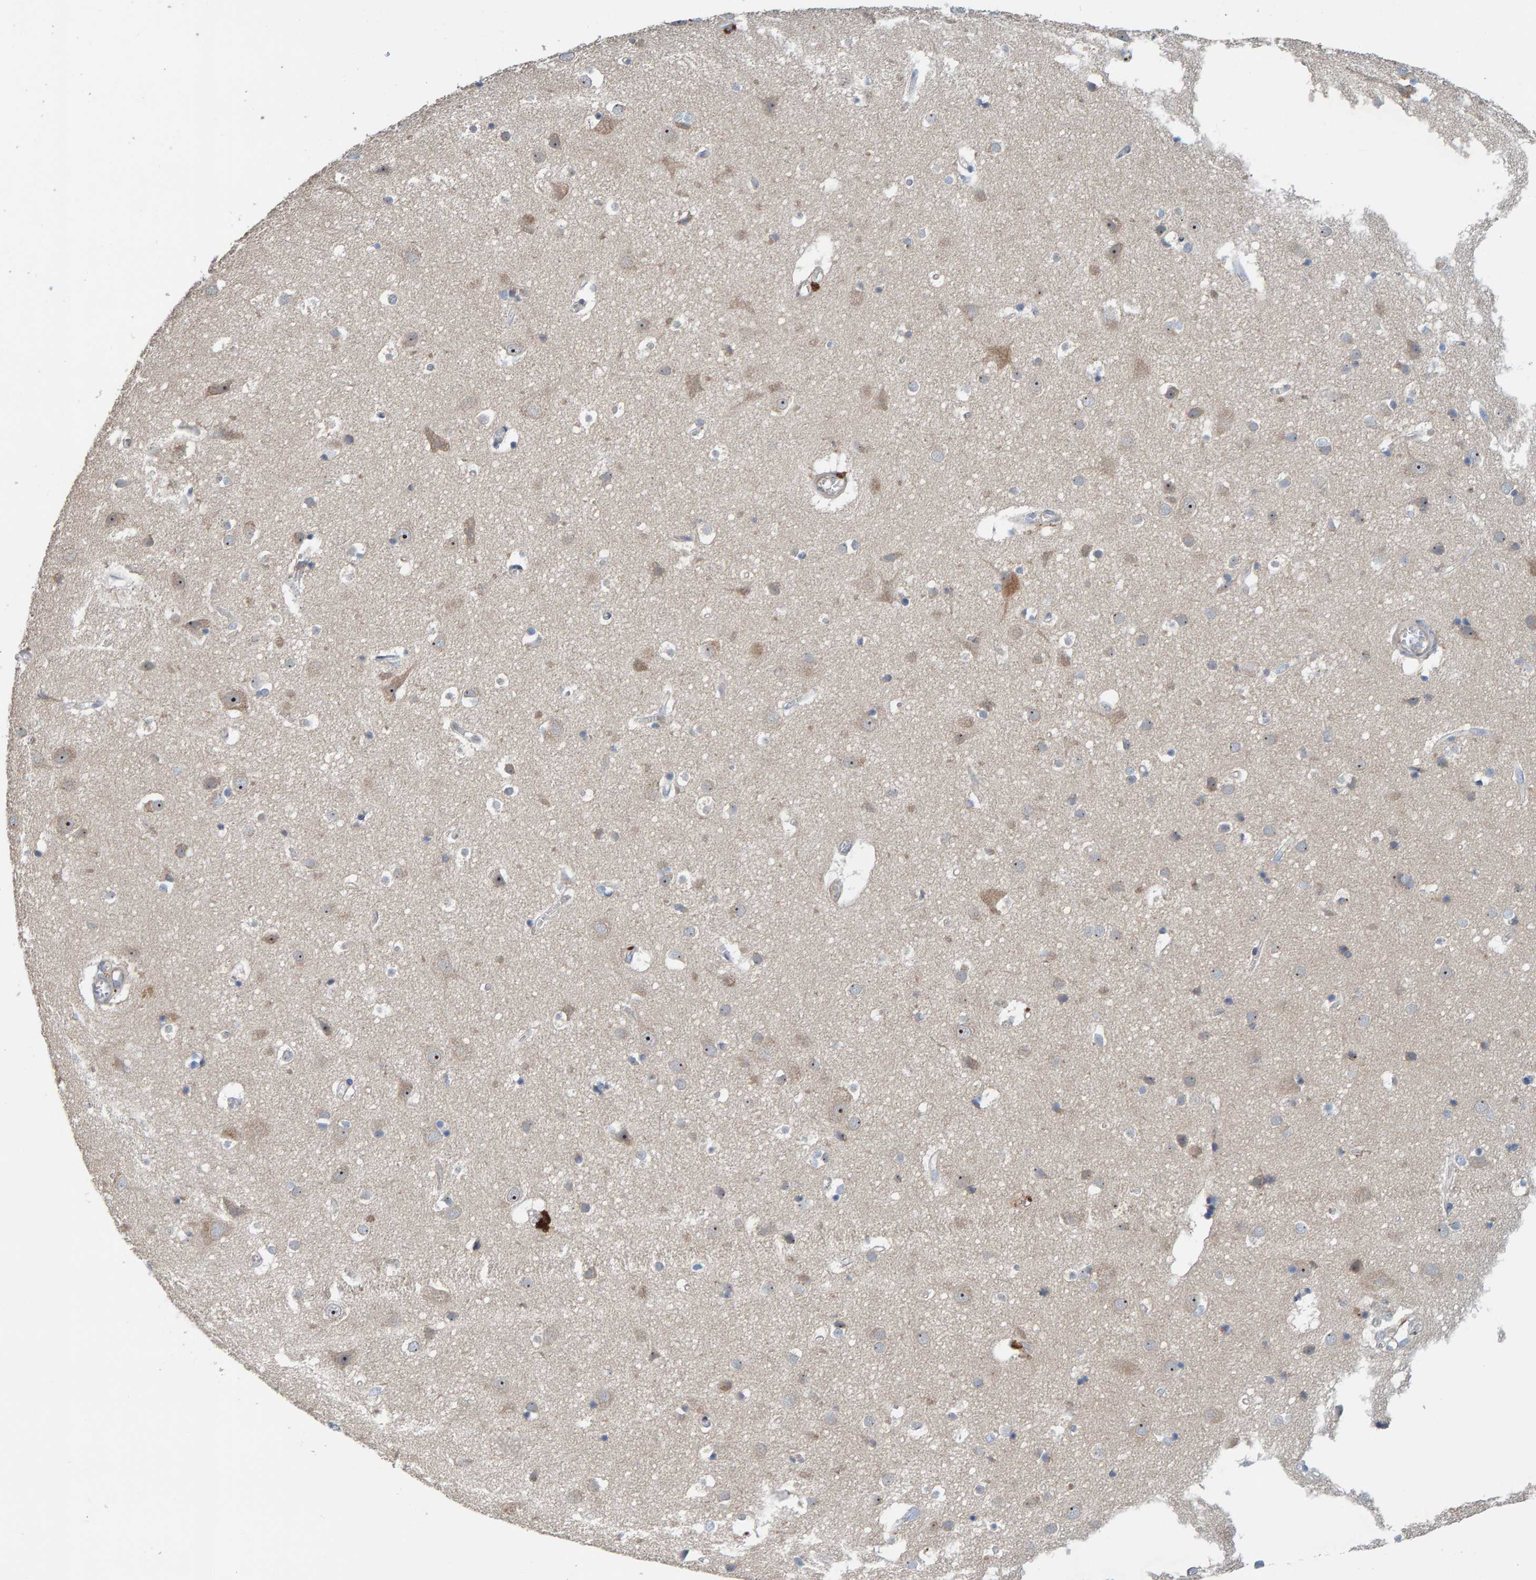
{"staining": {"intensity": "weak", "quantity": "25%-75%", "location": "cytoplasmic/membranous"}, "tissue": "cerebral cortex", "cell_type": "Endothelial cells", "image_type": "normal", "snomed": [{"axis": "morphology", "description": "Normal tissue, NOS"}, {"axis": "topography", "description": "Cerebral cortex"}], "caption": "A brown stain shows weak cytoplasmic/membranous expression of a protein in endothelial cells of unremarkable human cerebral cortex.", "gene": "CCM2", "patient": {"sex": "male", "age": 54}}